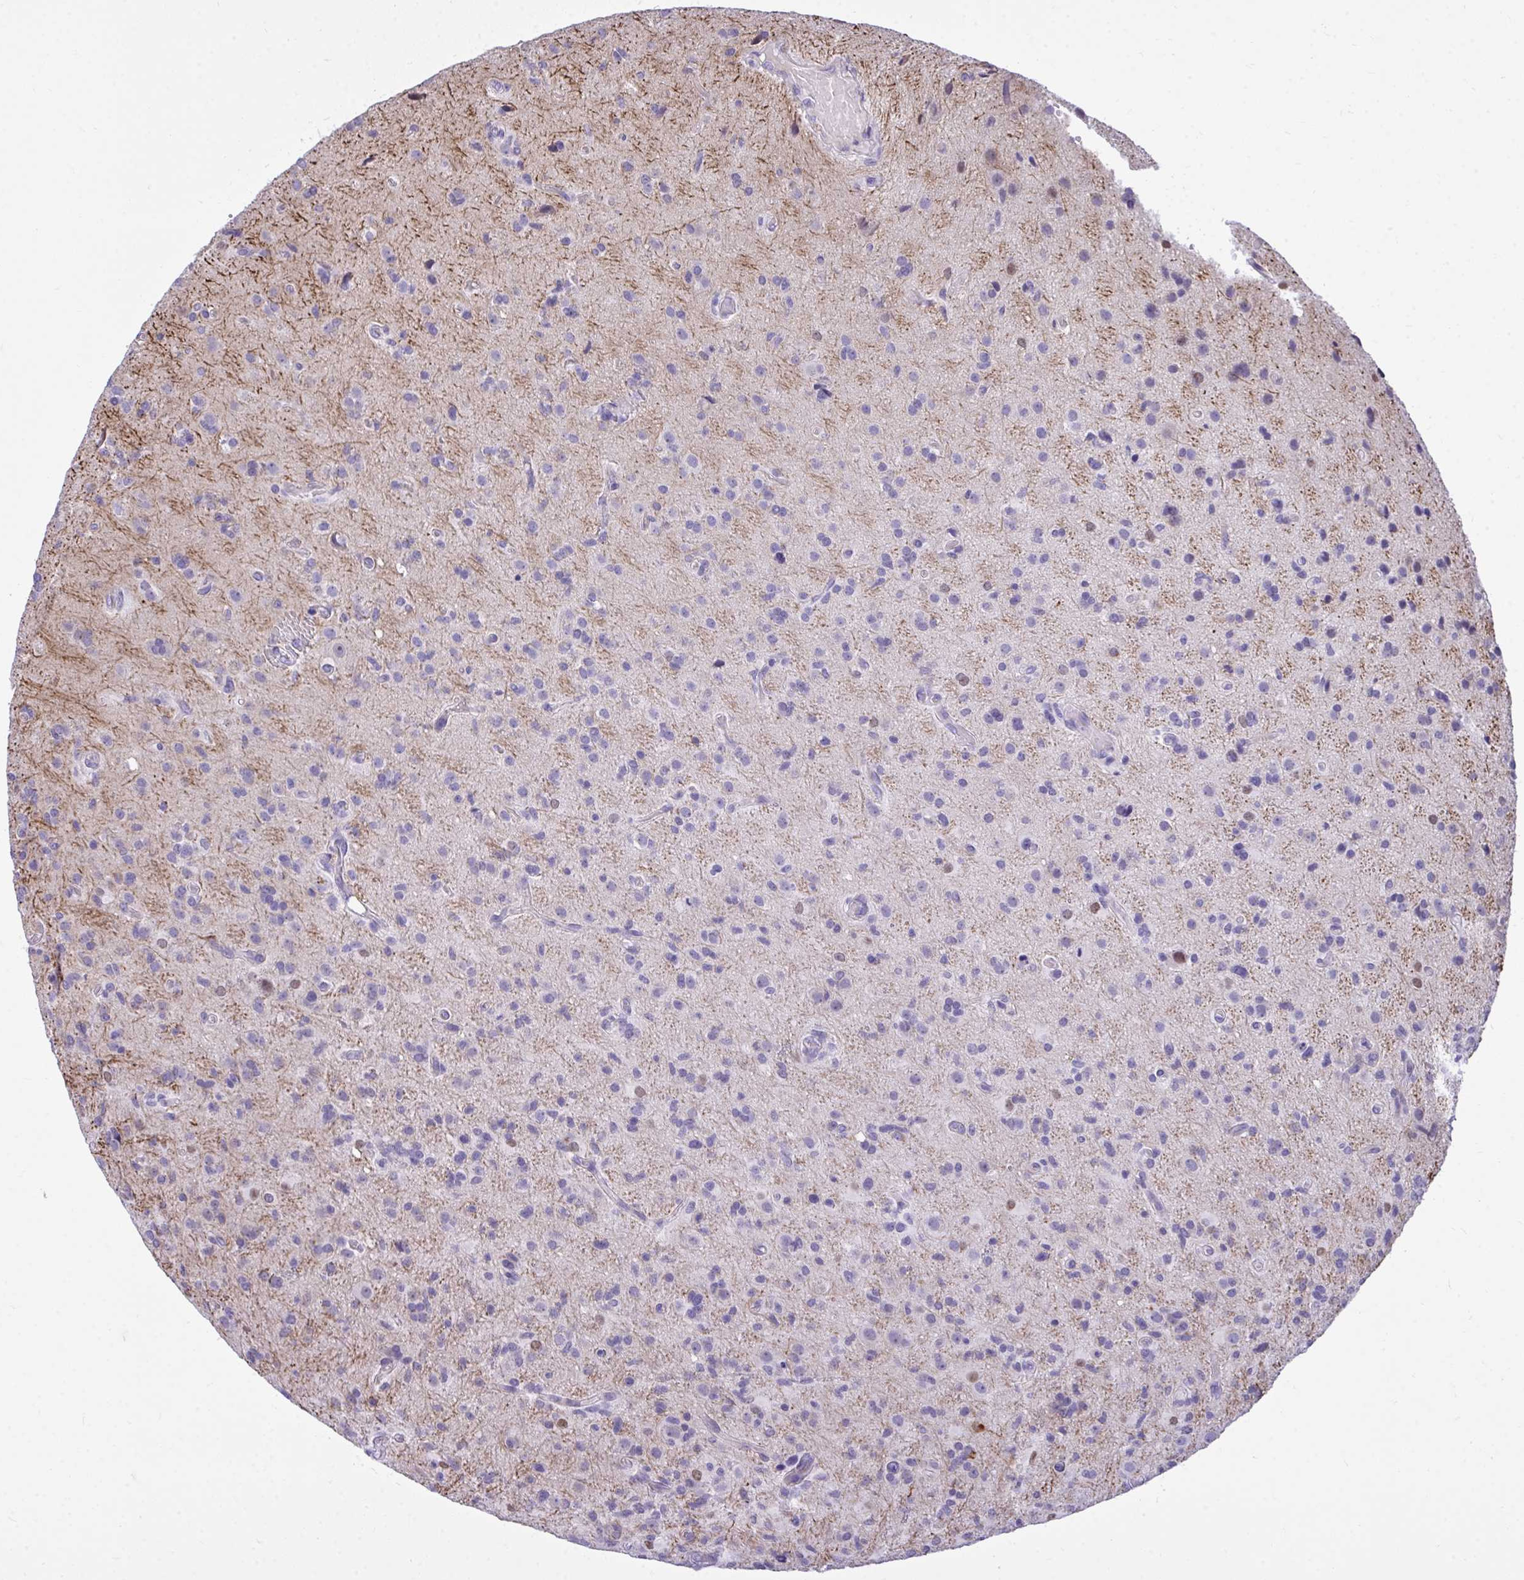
{"staining": {"intensity": "negative", "quantity": "none", "location": "none"}, "tissue": "glioma", "cell_type": "Tumor cells", "image_type": "cancer", "snomed": [{"axis": "morphology", "description": "Glioma, malignant, High grade"}, {"axis": "topography", "description": "Brain"}], "caption": "This photomicrograph is of malignant glioma (high-grade) stained with immunohistochemistry (IHC) to label a protein in brown with the nuclei are counter-stained blue. There is no staining in tumor cells.", "gene": "HMBOX1", "patient": {"sex": "male", "age": 55}}